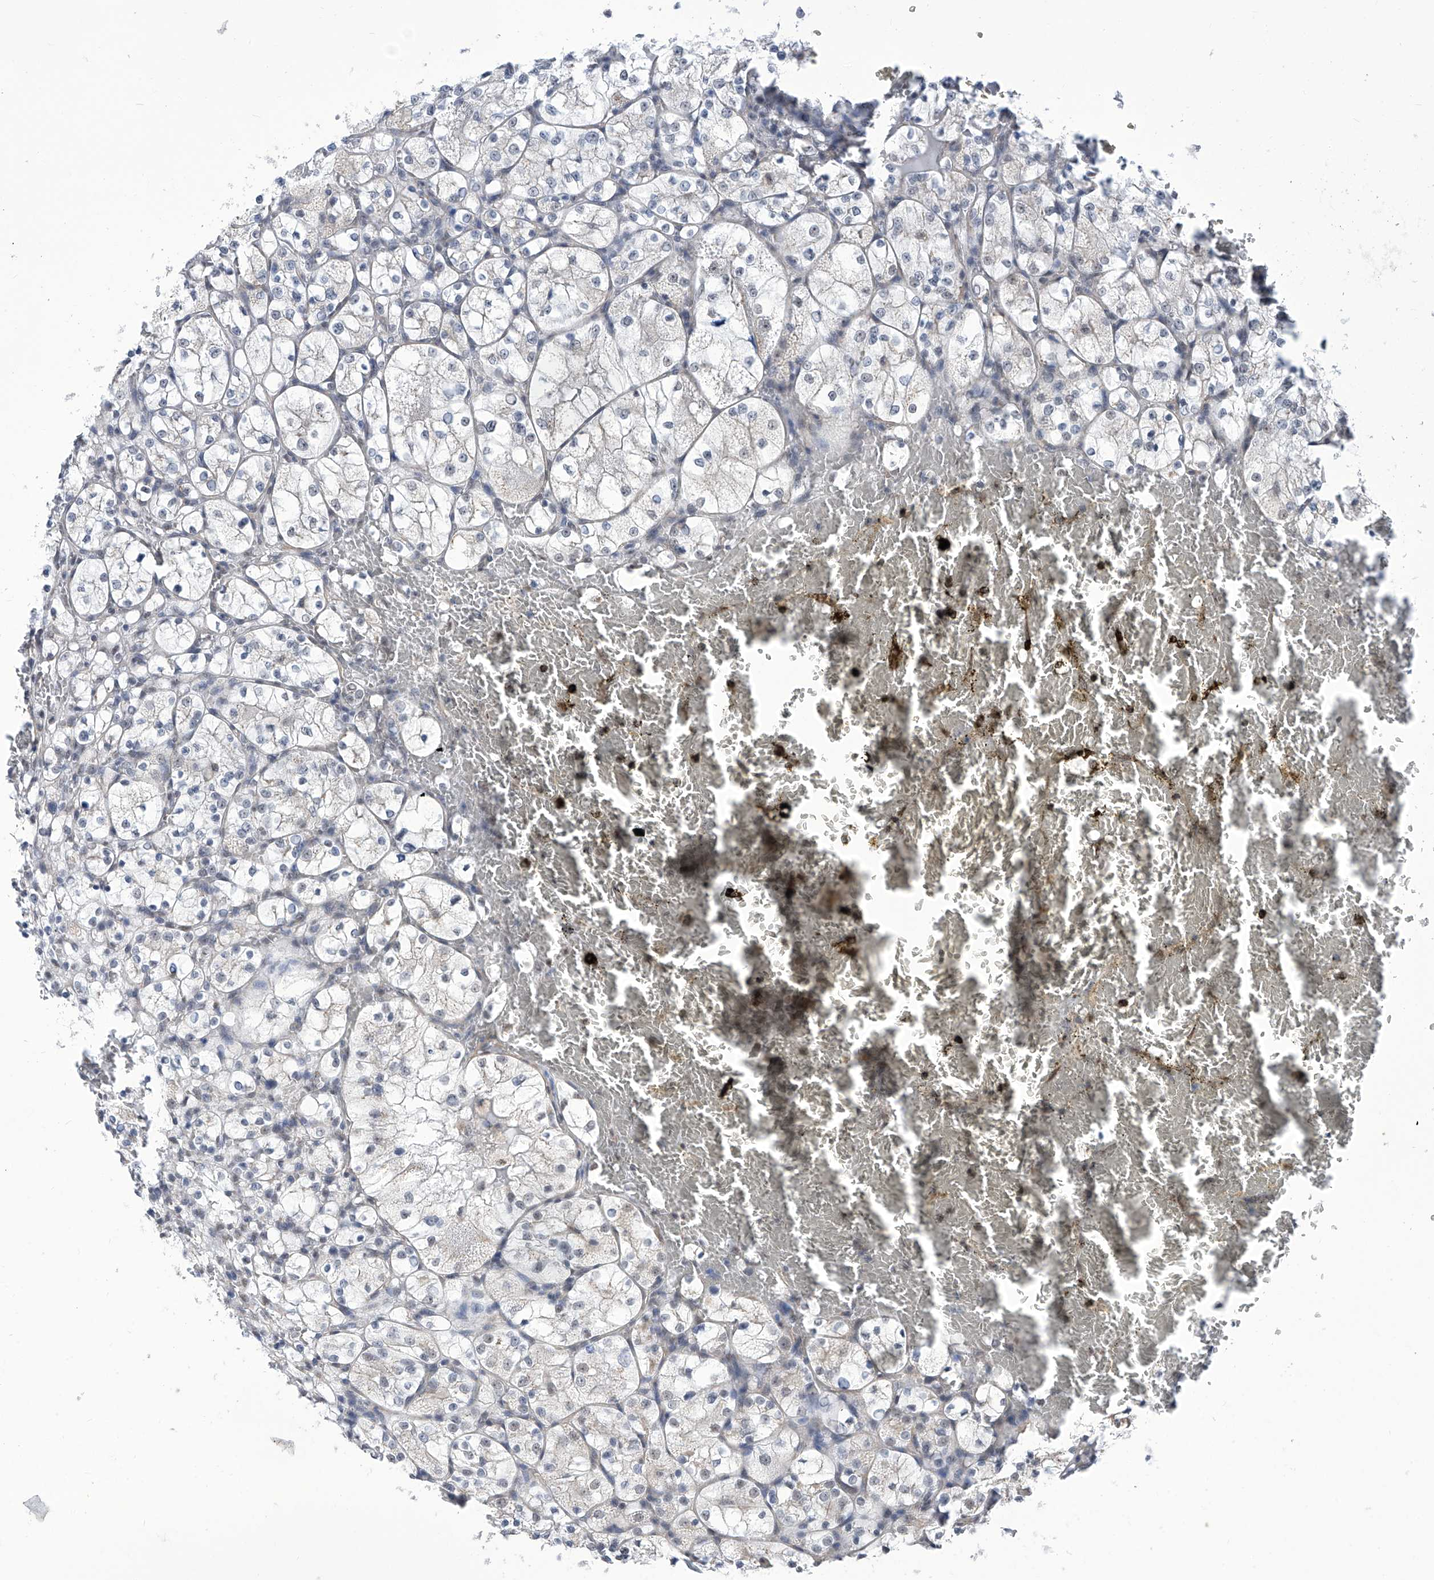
{"staining": {"intensity": "negative", "quantity": "none", "location": "none"}, "tissue": "renal cancer", "cell_type": "Tumor cells", "image_type": "cancer", "snomed": [{"axis": "morphology", "description": "Adenocarcinoma, NOS"}, {"axis": "topography", "description": "Kidney"}], "caption": "Renal cancer was stained to show a protein in brown. There is no significant positivity in tumor cells.", "gene": "SART1", "patient": {"sex": "female", "age": 69}}